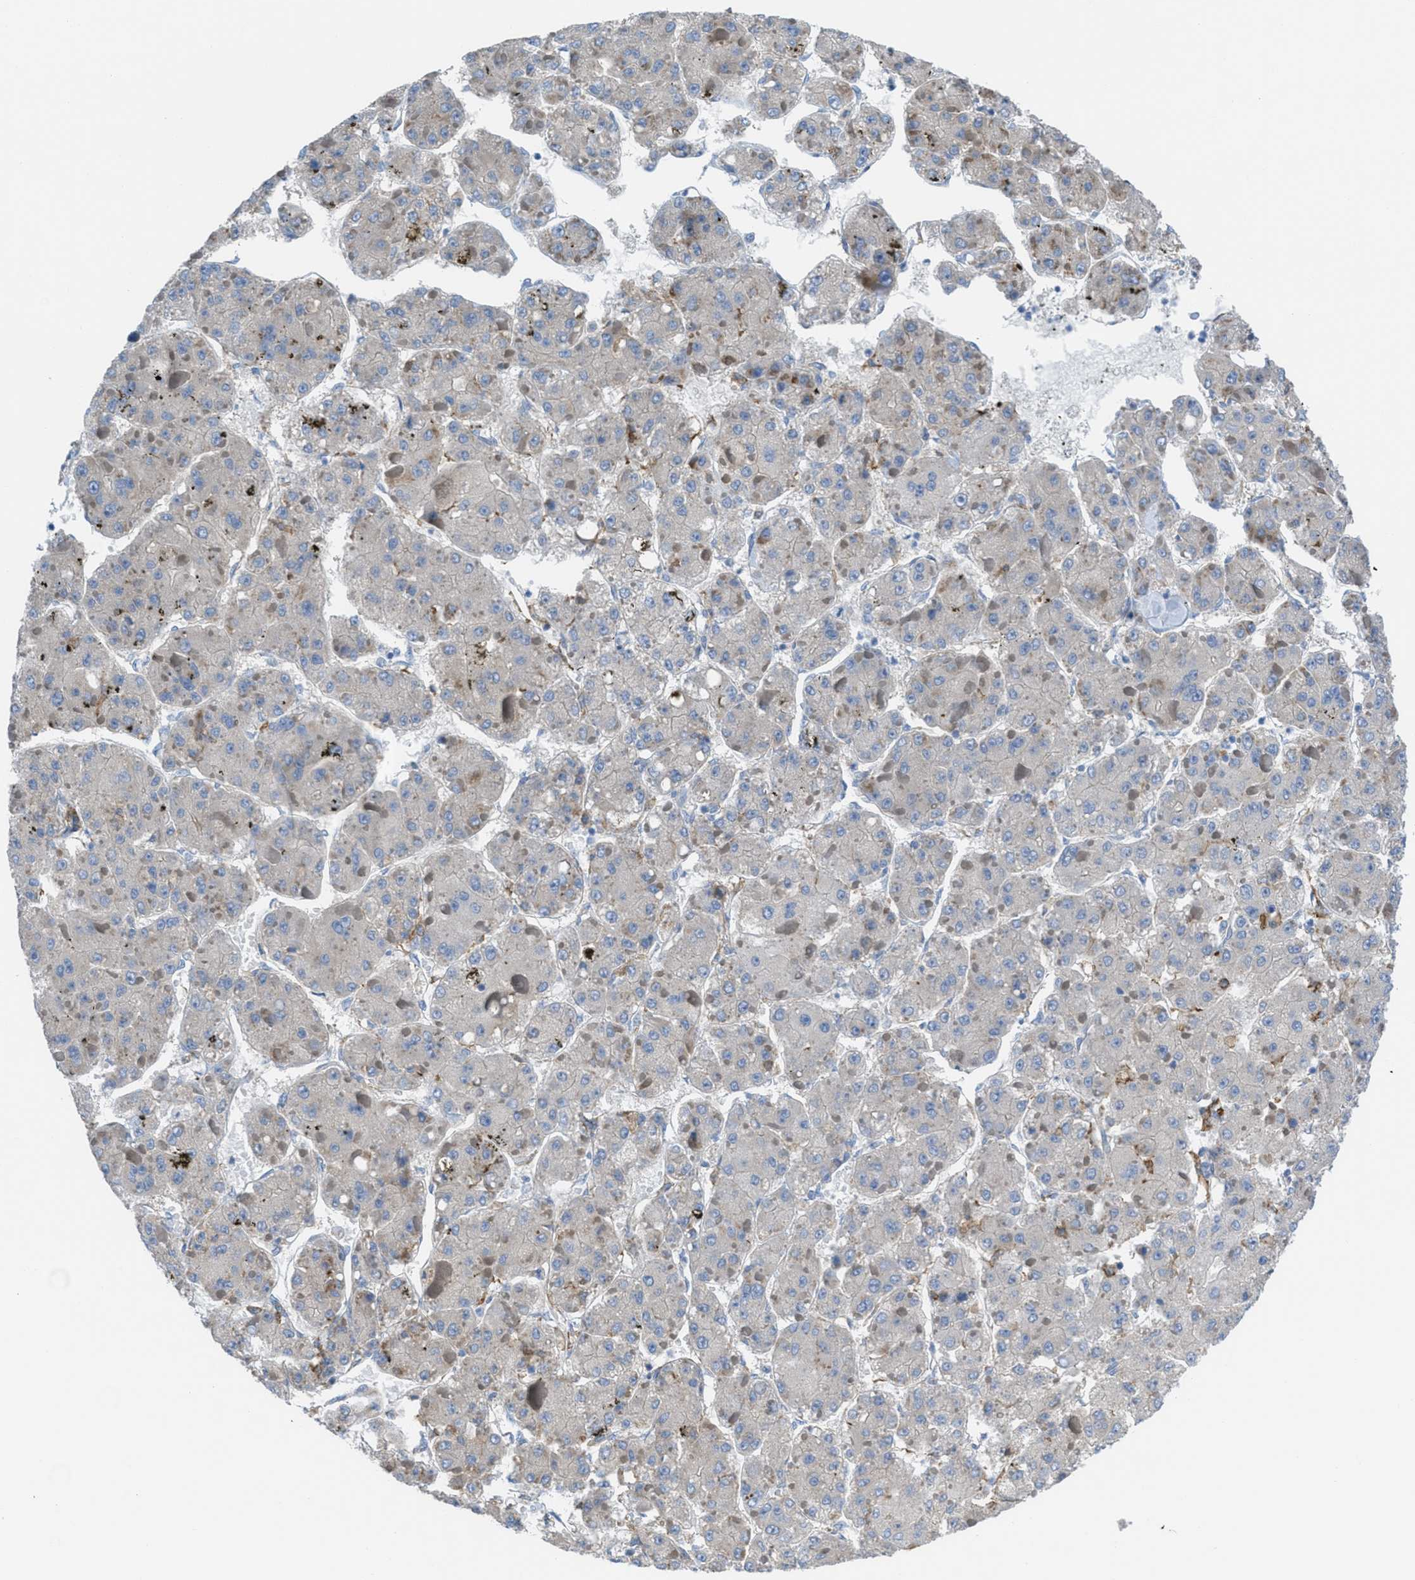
{"staining": {"intensity": "negative", "quantity": "none", "location": "none"}, "tissue": "liver cancer", "cell_type": "Tumor cells", "image_type": "cancer", "snomed": [{"axis": "morphology", "description": "Carcinoma, Hepatocellular, NOS"}, {"axis": "topography", "description": "Liver"}], "caption": "The IHC image has no significant staining in tumor cells of liver hepatocellular carcinoma tissue.", "gene": "EGFR", "patient": {"sex": "female", "age": 73}}